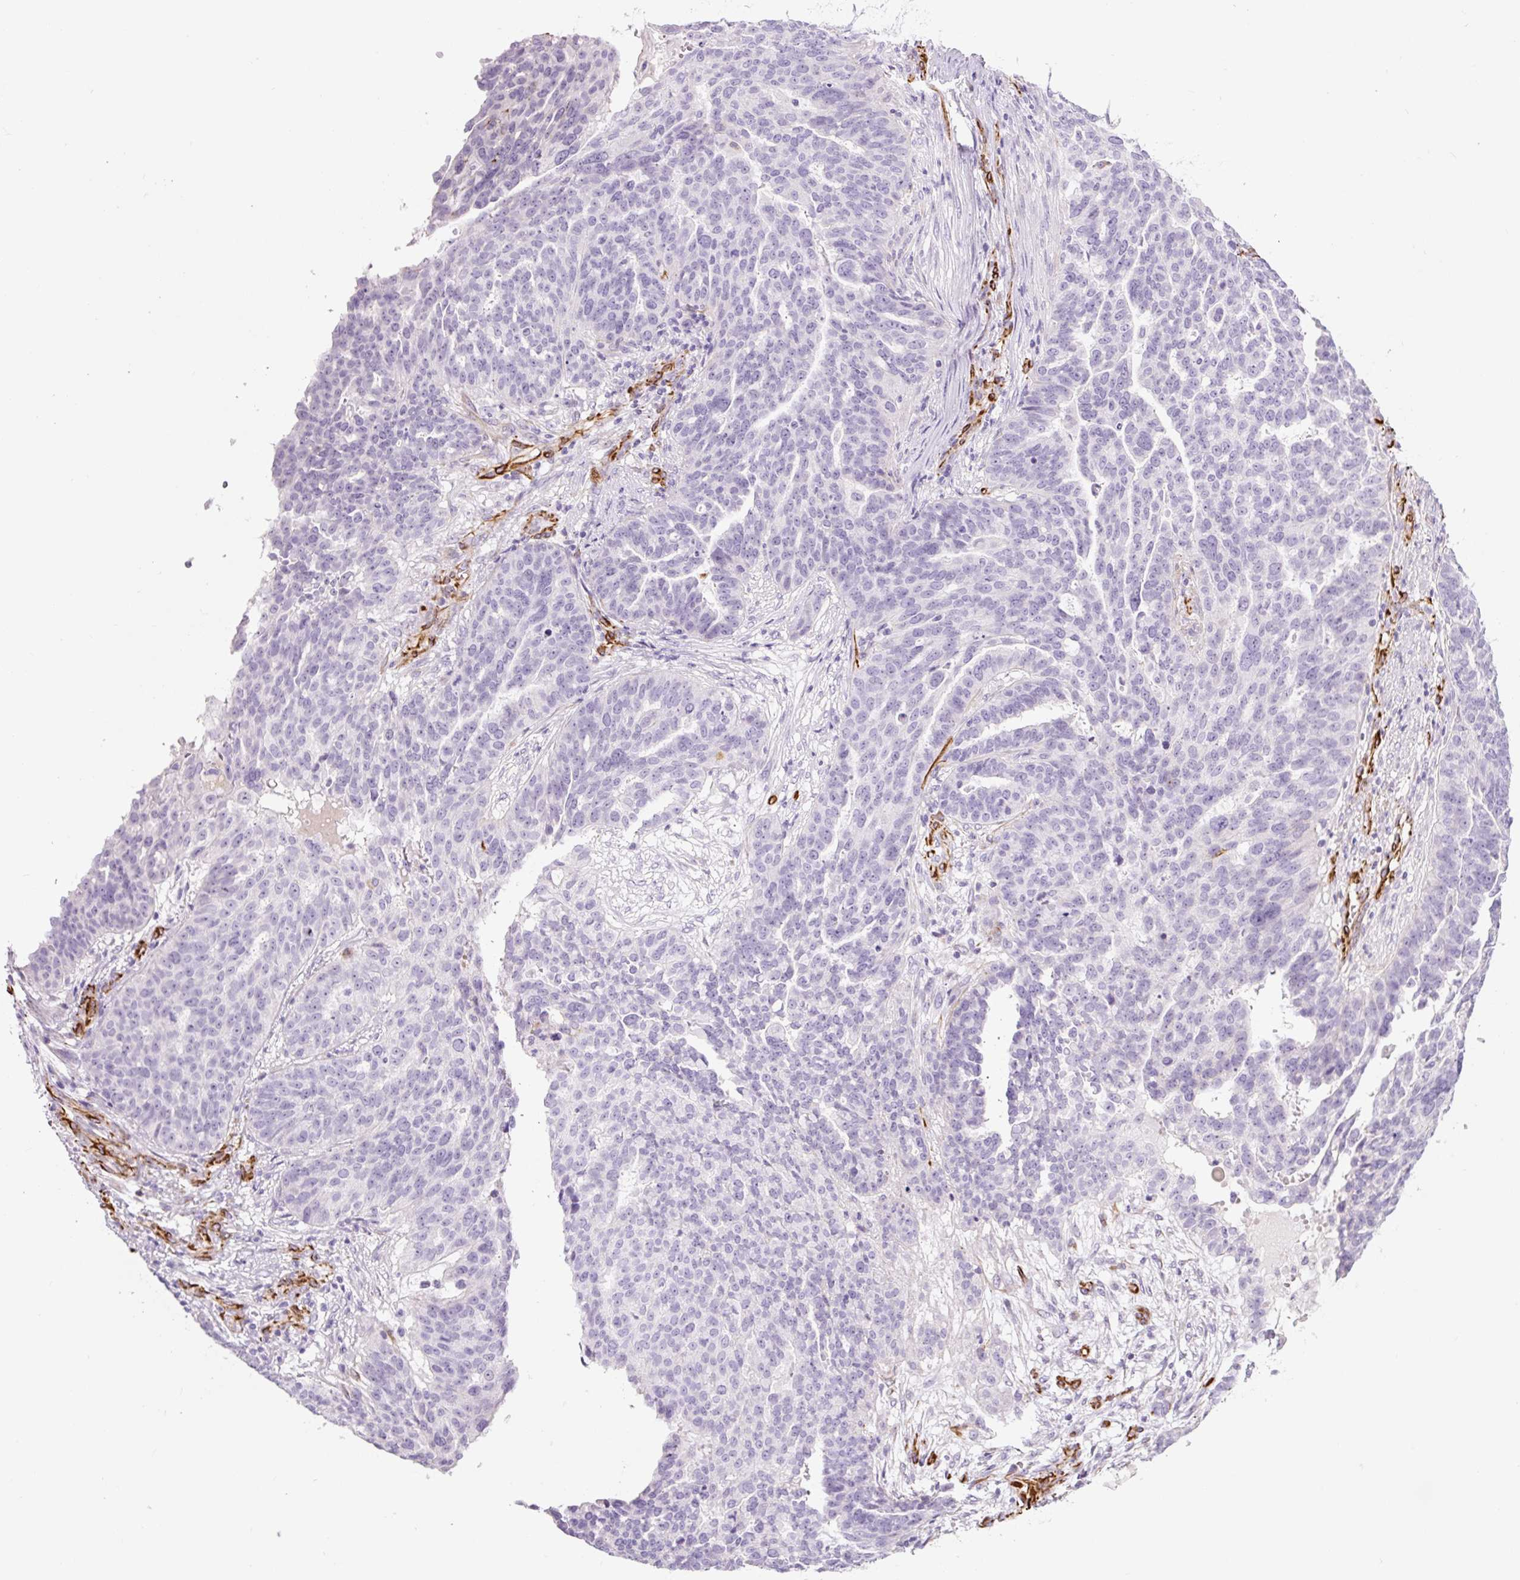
{"staining": {"intensity": "negative", "quantity": "none", "location": "none"}, "tissue": "ovarian cancer", "cell_type": "Tumor cells", "image_type": "cancer", "snomed": [{"axis": "morphology", "description": "Cystadenocarcinoma, serous, NOS"}, {"axis": "topography", "description": "Ovary"}], "caption": "The image reveals no significant staining in tumor cells of serous cystadenocarcinoma (ovarian).", "gene": "NES", "patient": {"sex": "female", "age": 59}}